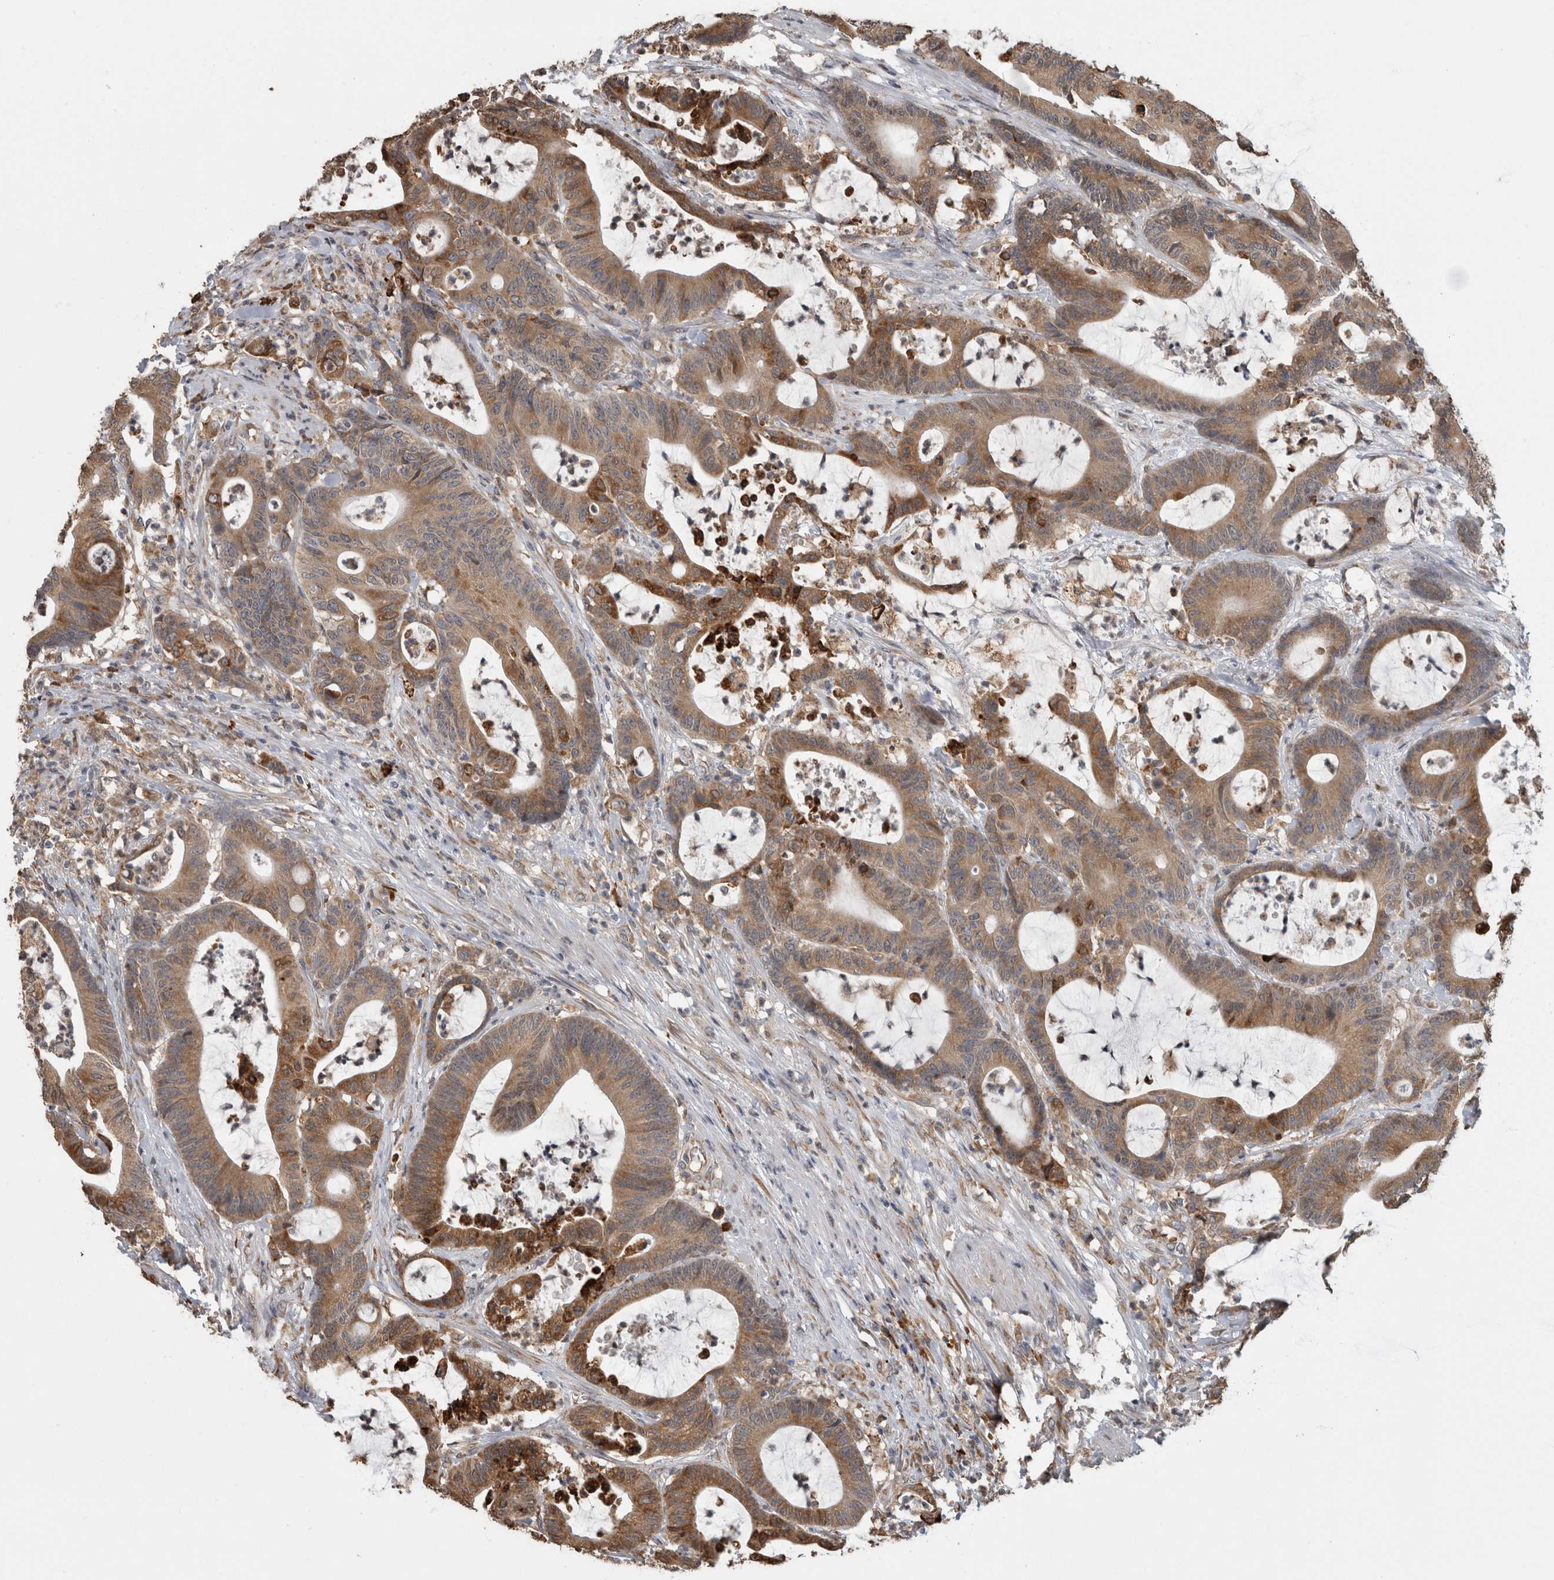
{"staining": {"intensity": "moderate", "quantity": ">75%", "location": "cytoplasmic/membranous"}, "tissue": "colorectal cancer", "cell_type": "Tumor cells", "image_type": "cancer", "snomed": [{"axis": "morphology", "description": "Adenocarcinoma, NOS"}, {"axis": "topography", "description": "Colon"}], "caption": "This is an image of immunohistochemistry (IHC) staining of adenocarcinoma (colorectal), which shows moderate staining in the cytoplasmic/membranous of tumor cells.", "gene": "ADGRL3", "patient": {"sex": "female", "age": 84}}